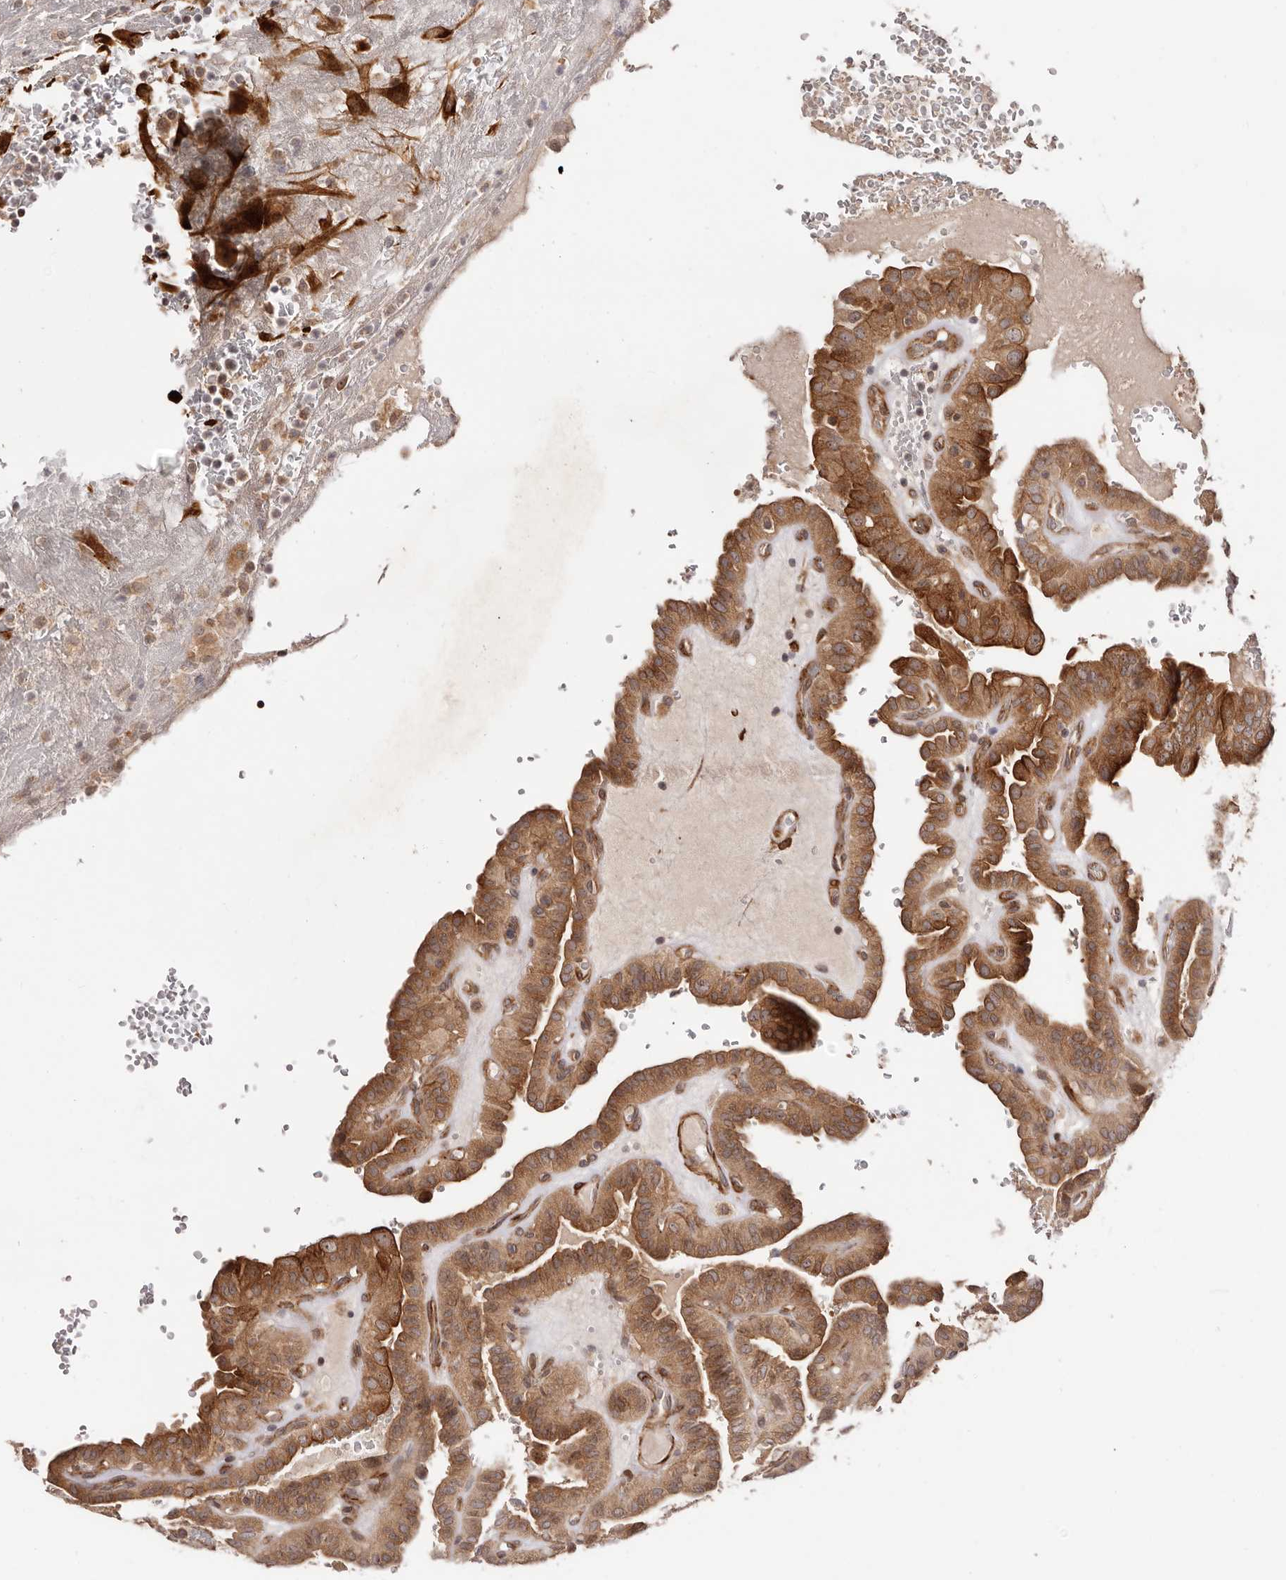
{"staining": {"intensity": "moderate", "quantity": ">75%", "location": "cytoplasmic/membranous"}, "tissue": "thyroid cancer", "cell_type": "Tumor cells", "image_type": "cancer", "snomed": [{"axis": "morphology", "description": "Papillary adenocarcinoma, NOS"}, {"axis": "topography", "description": "Thyroid gland"}], "caption": "Immunohistochemistry image of neoplastic tissue: thyroid papillary adenocarcinoma stained using immunohistochemistry reveals medium levels of moderate protein expression localized specifically in the cytoplasmic/membranous of tumor cells, appearing as a cytoplasmic/membranous brown color.", "gene": "MICAL2", "patient": {"sex": "male", "age": 77}}